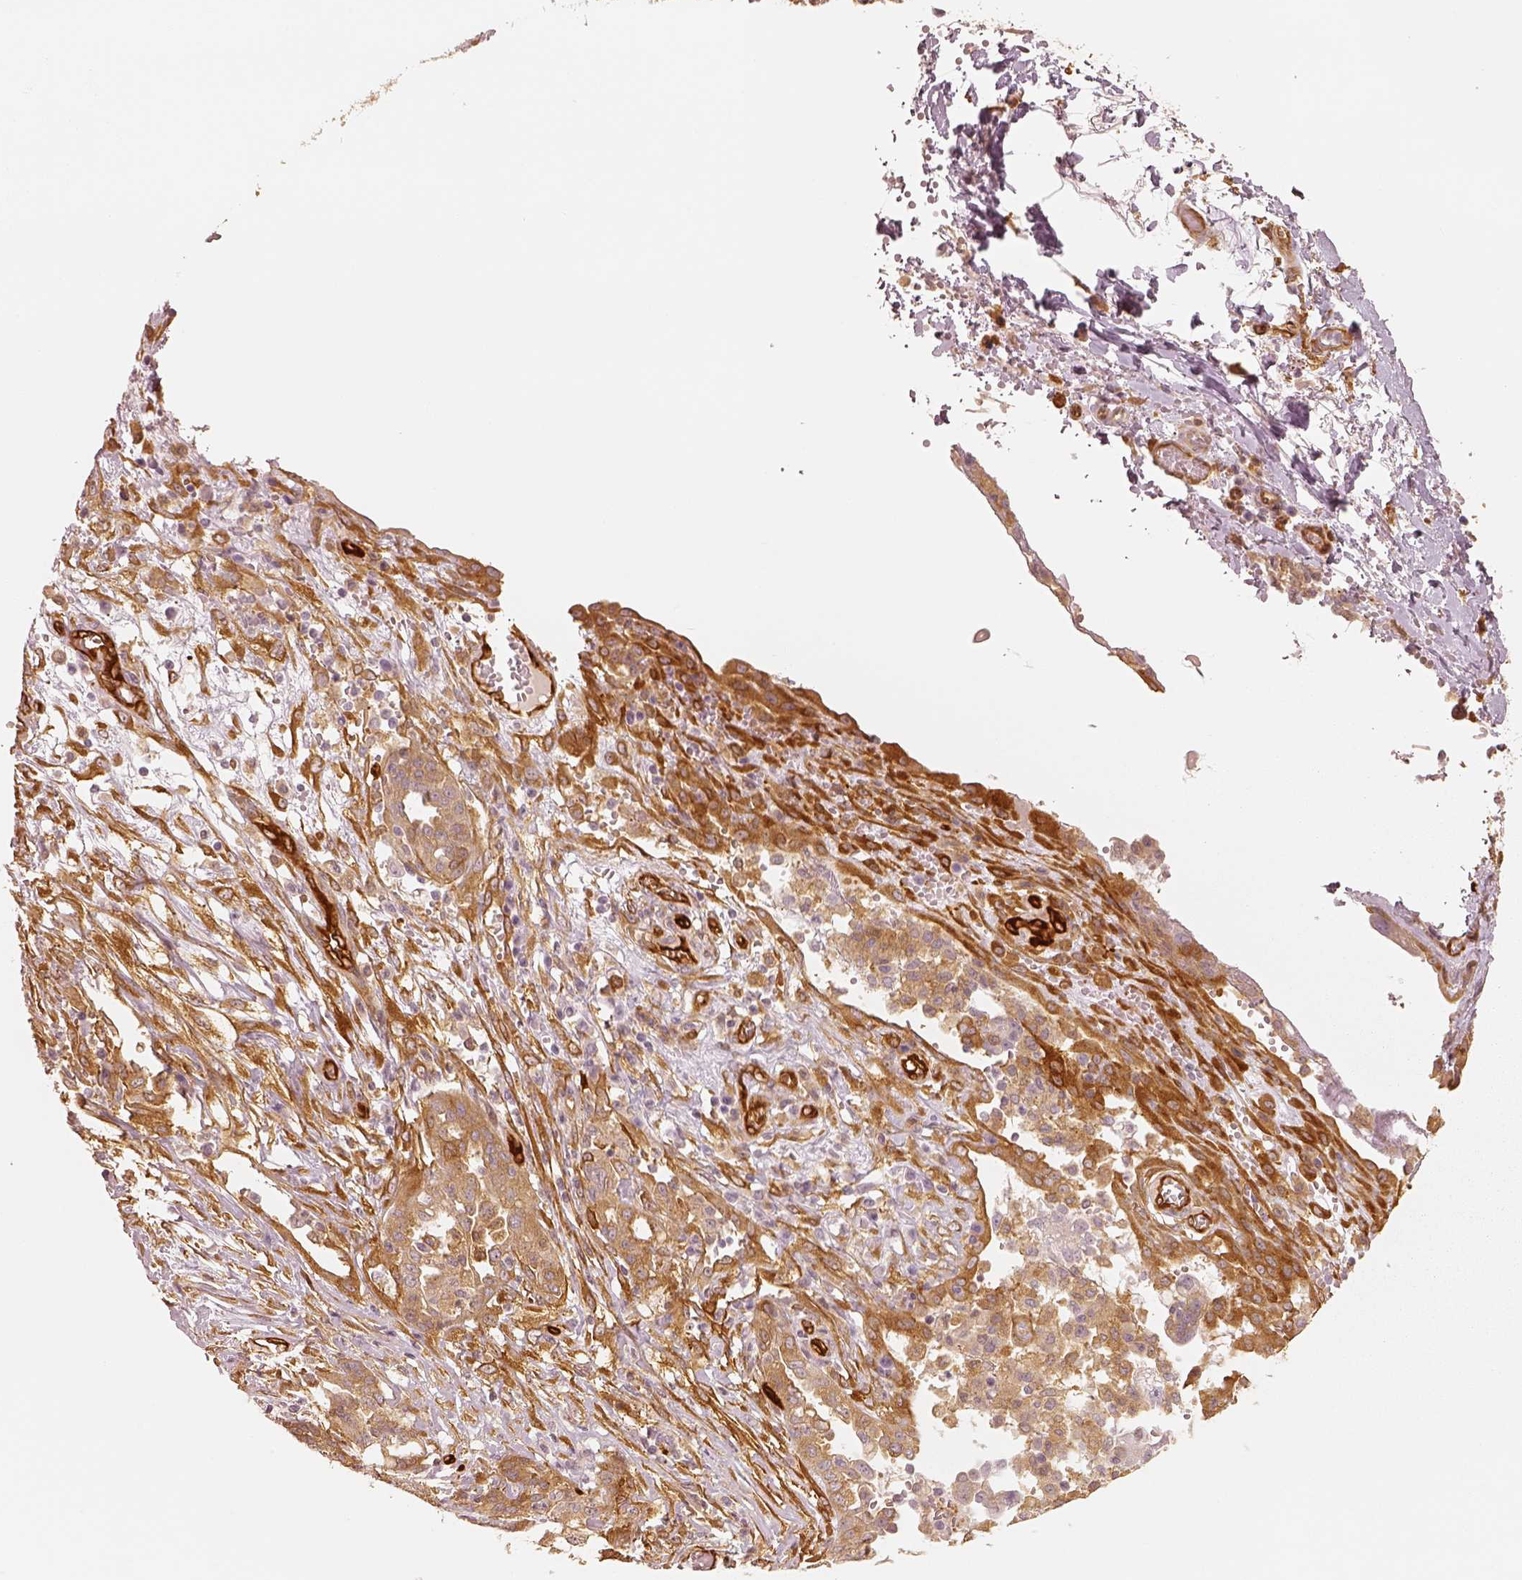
{"staining": {"intensity": "weak", "quantity": "25%-75%", "location": "cytoplasmic/membranous"}, "tissue": "ovarian cancer", "cell_type": "Tumor cells", "image_type": "cancer", "snomed": [{"axis": "morphology", "description": "Cystadenocarcinoma, serous, NOS"}, {"axis": "topography", "description": "Ovary"}], "caption": "This is an image of IHC staining of serous cystadenocarcinoma (ovarian), which shows weak staining in the cytoplasmic/membranous of tumor cells.", "gene": "FSCN1", "patient": {"sex": "female", "age": 67}}